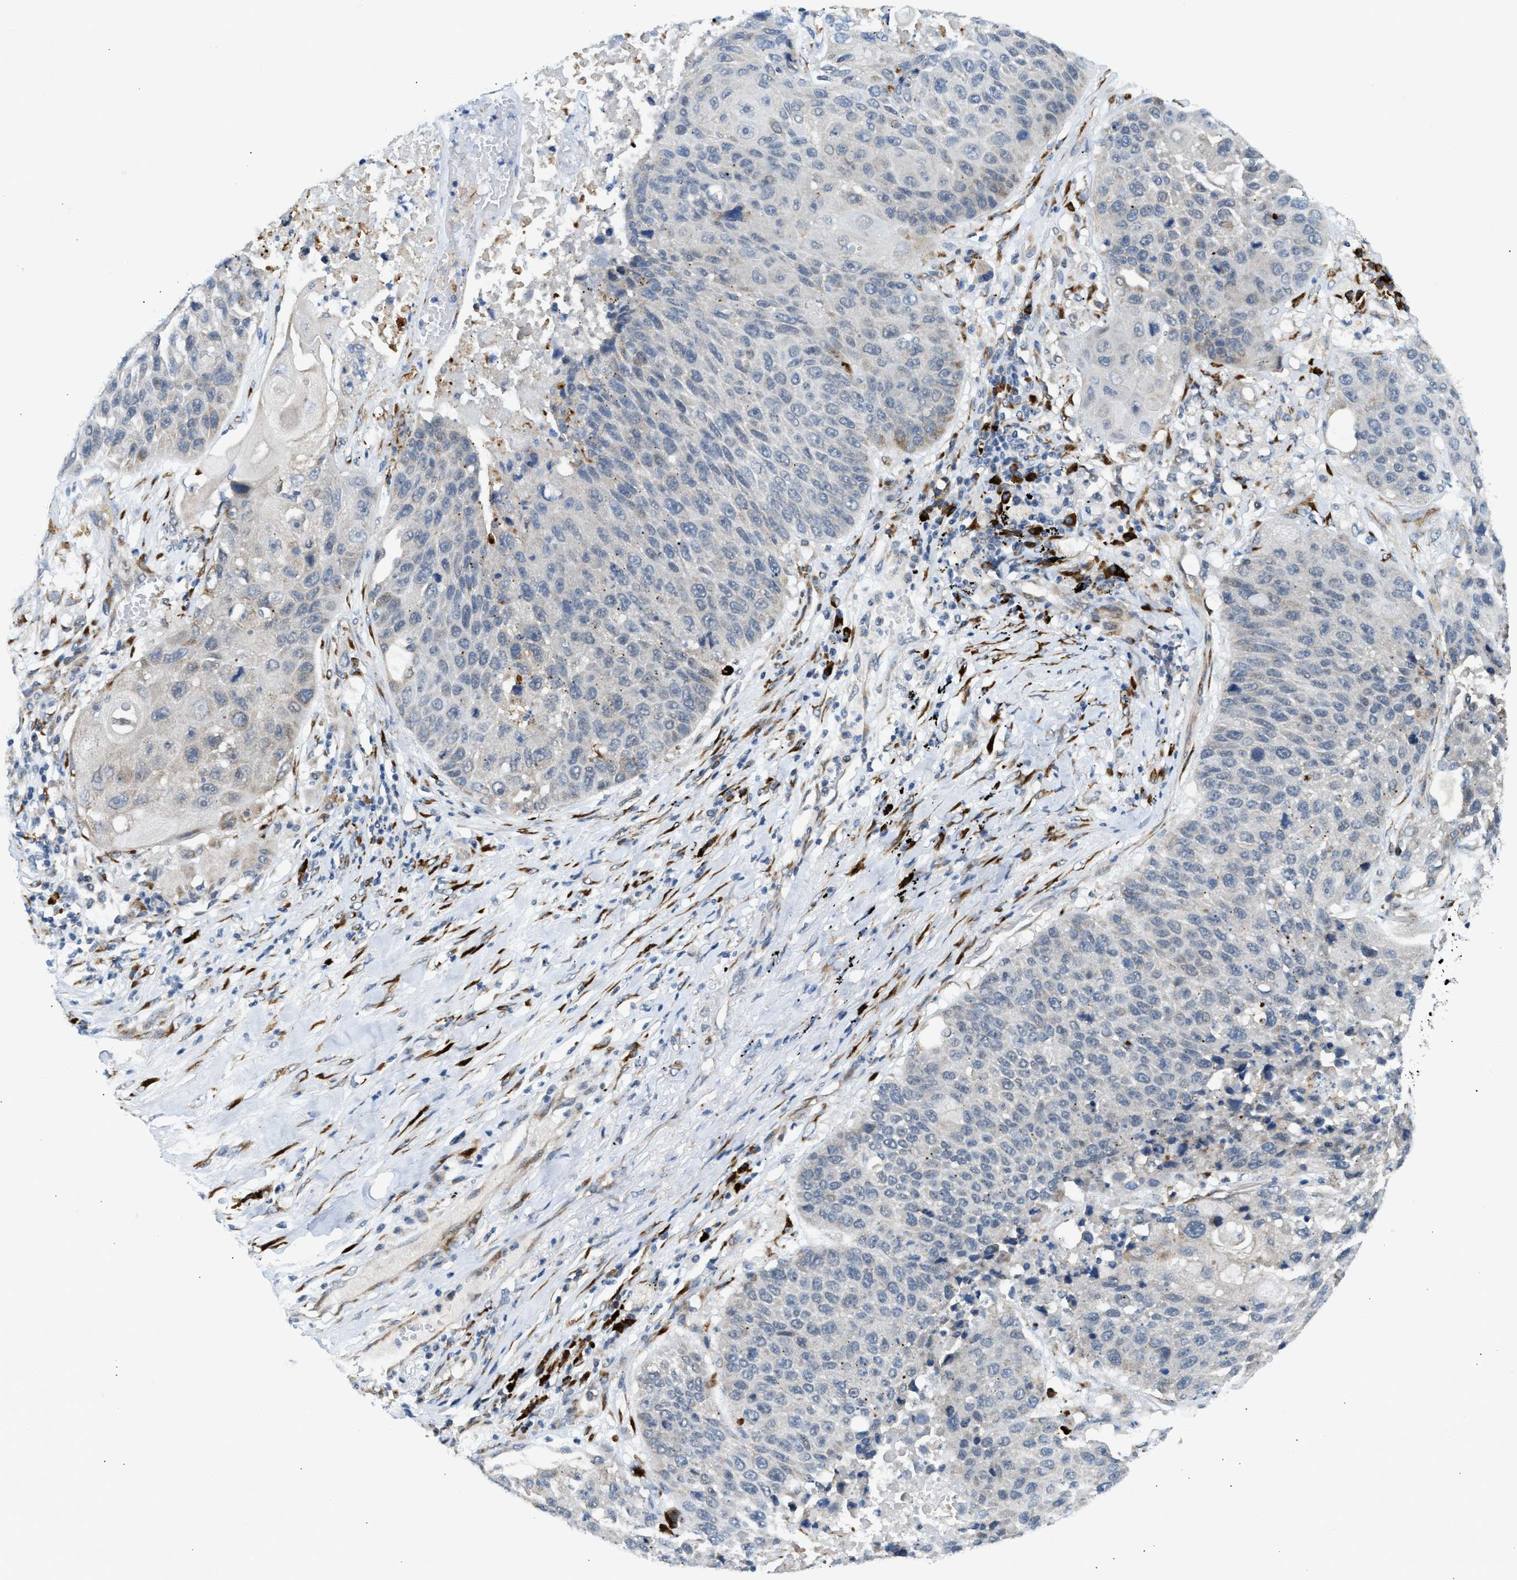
{"staining": {"intensity": "moderate", "quantity": "<25%", "location": "cytoplasmic/membranous"}, "tissue": "lung cancer", "cell_type": "Tumor cells", "image_type": "cancer", "snomed": [{"axis": "morphology", "description": "Squamous cell carcinoma, NOS"}, {"axis": "topography", "description": "Lung"}], "caption": "This micrograph displays immunohistochemistry (IHC) staining of human lung cancer, with low moderate cytoplasmic/membranous expression in about <25% of tumor cells.", "gene": "KCNC2", "patient": {"sex": "male", "age": 61}}